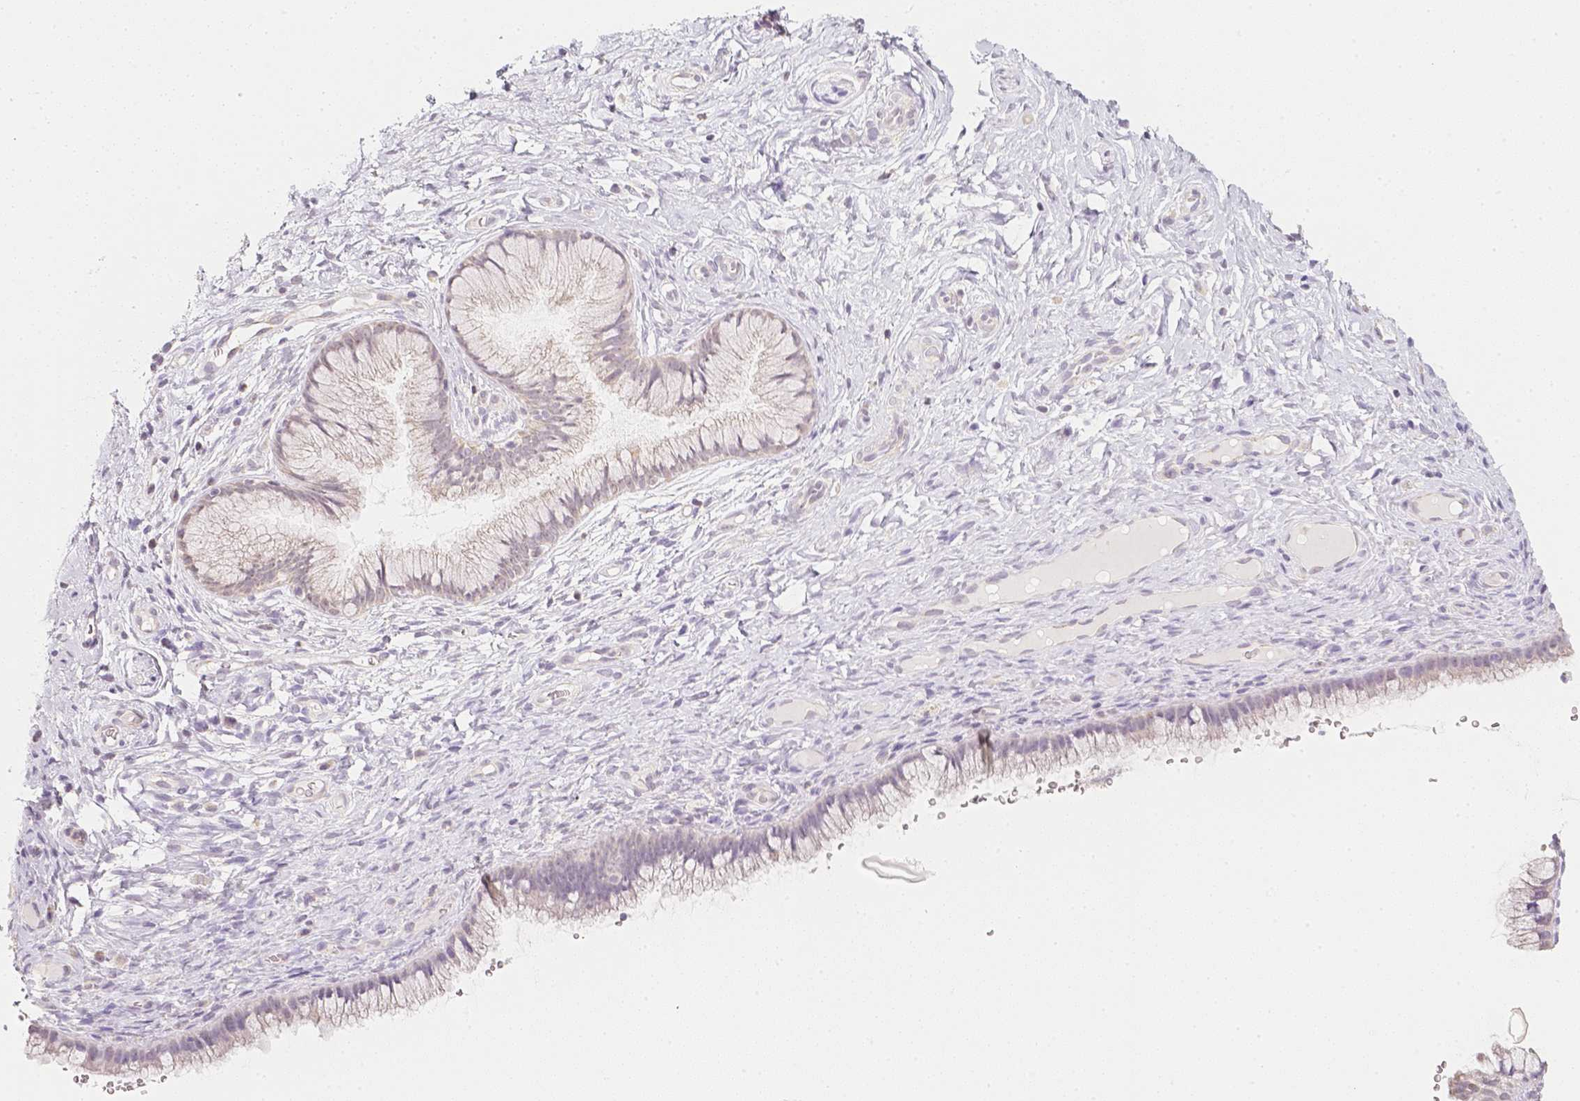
{"staining": {"intensity": "negative", "quantity": "none", "location": "none"}, "tissue": "cervix", "cell_type": "Glandular cells", "image_type": "normal", "snomed": [{"axis": "morphology", "description": "Normal tissue, NOS"}, {"axis": "topography", "description": "Cervix"}], "caption": "The immunohistochemistry histopathology image has no significant staining in glandular cells of cervix.", "gene": "NVL", "patient": {"sex": "female", "age": 34}}